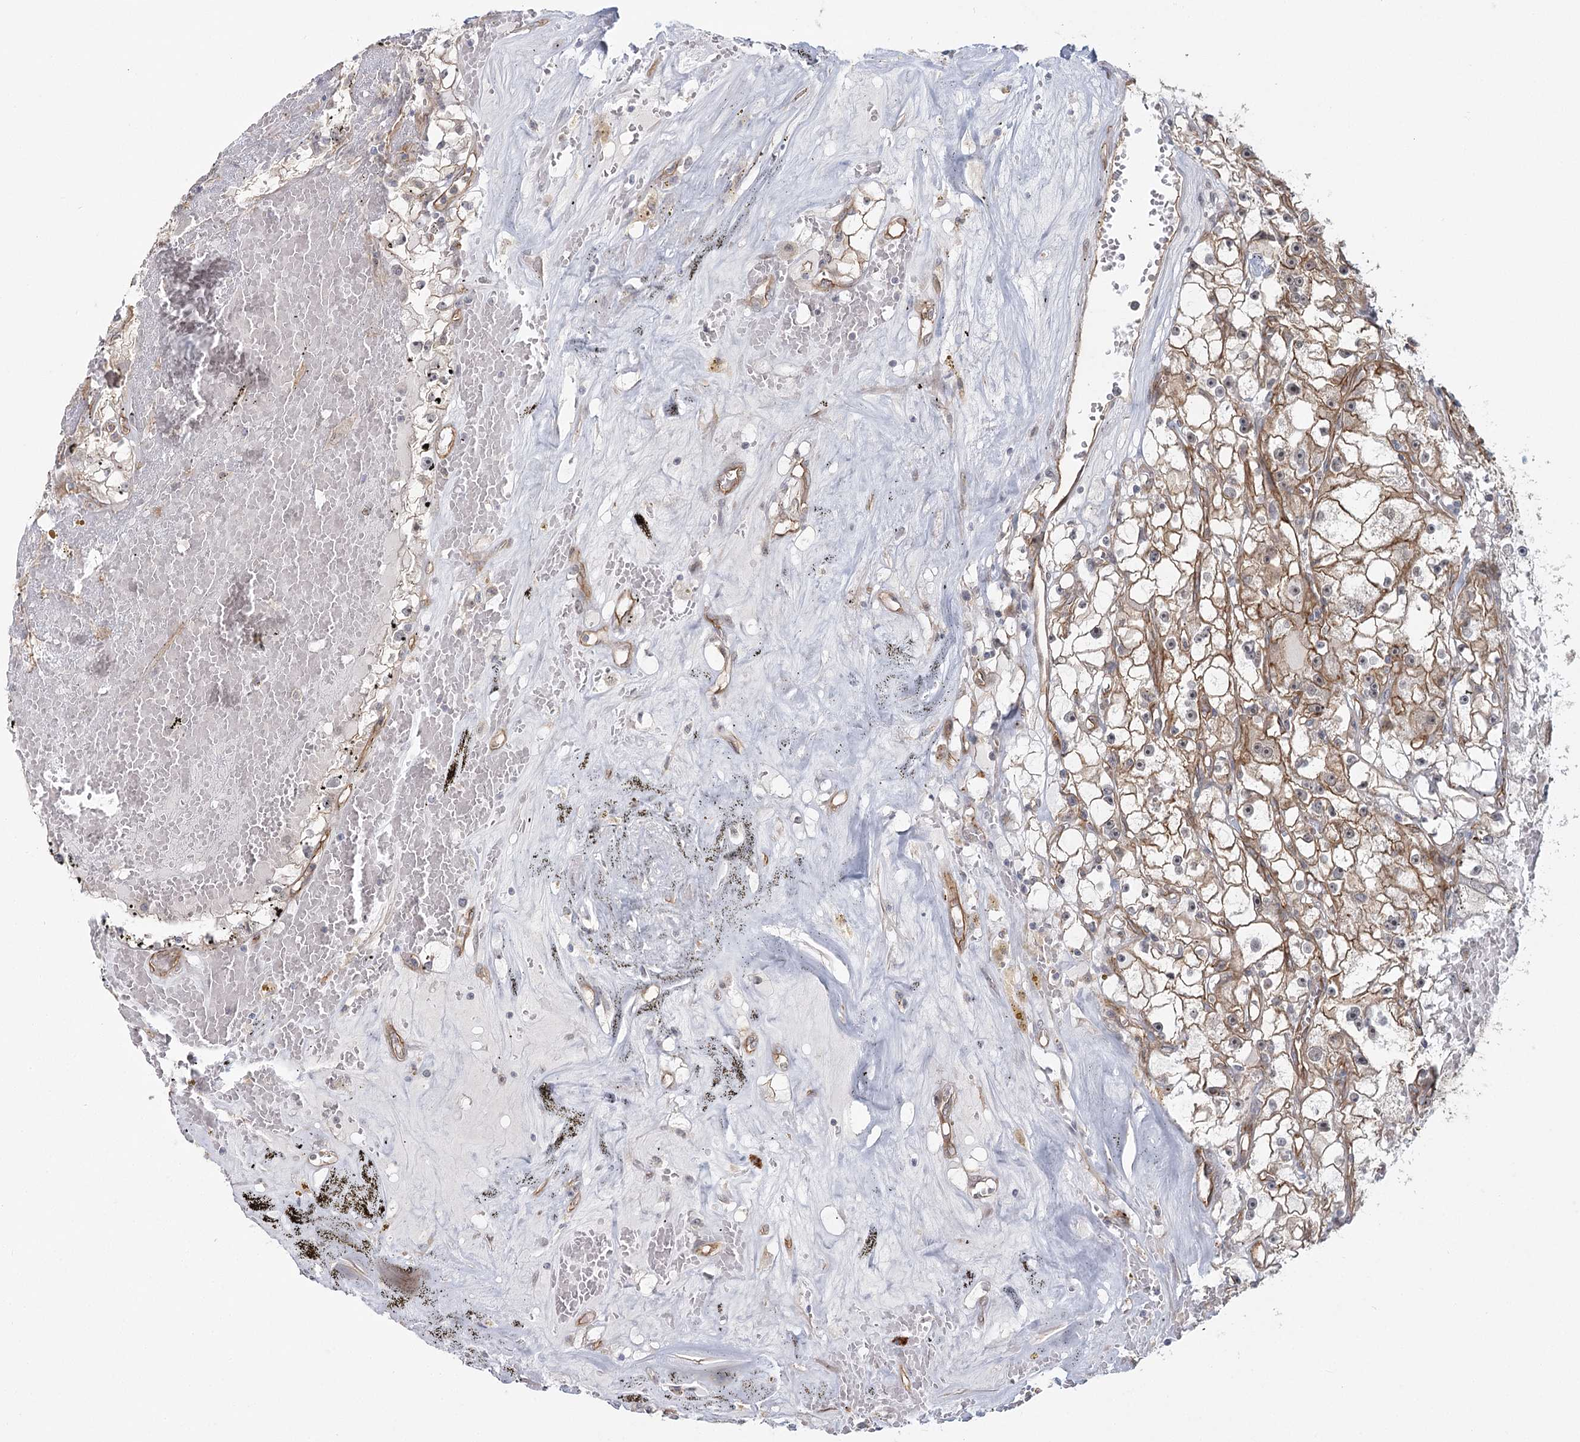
{"staining": {"intensity": "moderate", "quantity": ">75%", "location": "cytoplasmic/membranous"}, "tissue": "renal cancer", "cell_type": "Tumor cells", "image_type": "cancer", "snomed": [{"axis": "morphology", "description": "Adenocarcinoma, NOS"}, {"axis": "topography", "description": "Kidney"}], "caption": "Immunohistochemical staining of human renal cancer (adenocarcinoma) exhibits moderate cytoplasmic/membranous protein staining in approximately >75% of tumor cells. Using DAB (brown) and hematoxylin (blue) stains, captured at high magnification using brightfield microscopy.", "gene": "RPP14", "patient": {"sex": "male", "age": 56}}